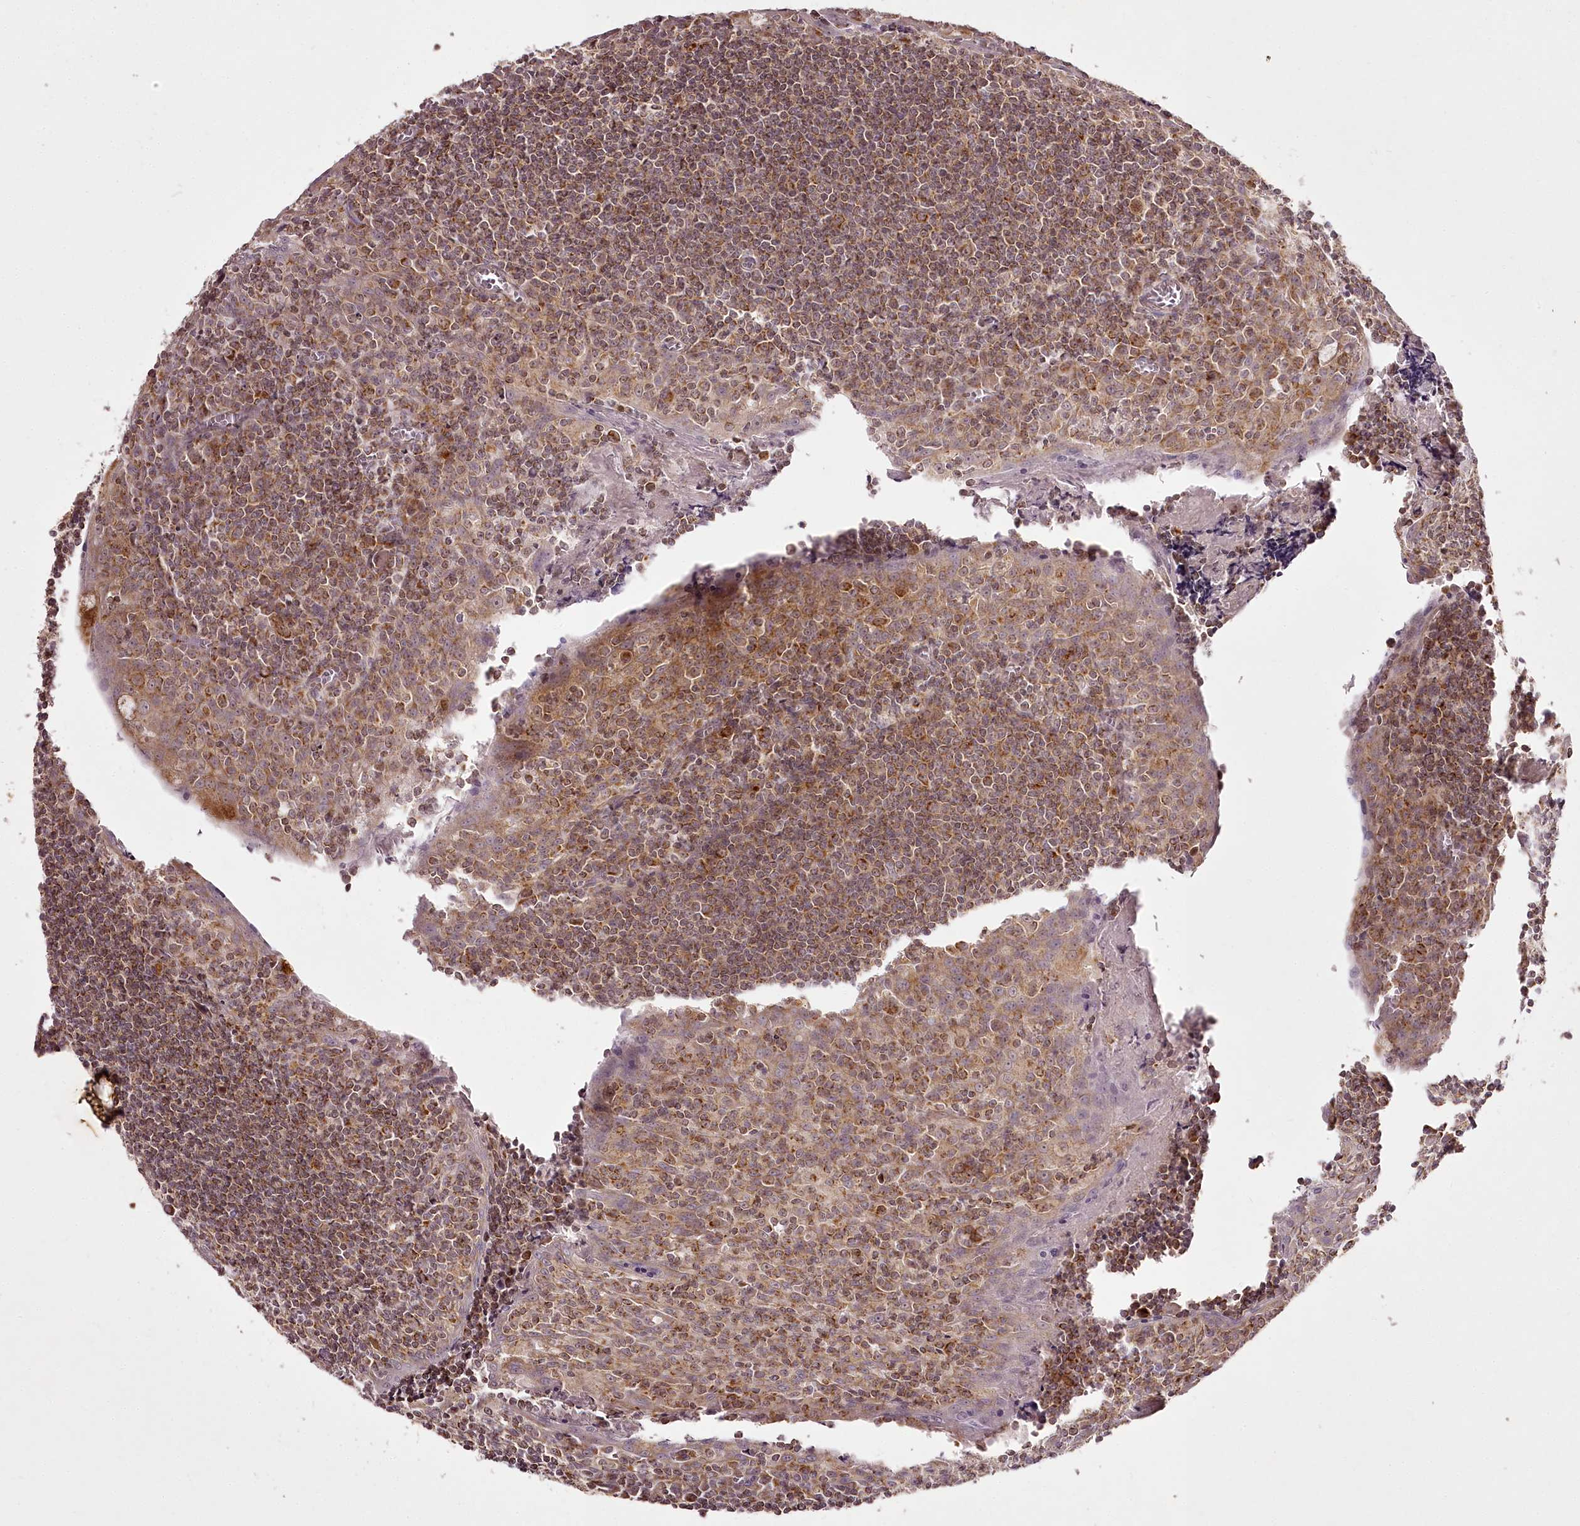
{"staining": {"intensity": "strong", "quantity": "25%-75%", "location": "cytoplasmic/membranous"}, "tissue": "tonsil", "cell_type": "Germinal center cells", "image_type": "normal", "snomed": [{"axis": "morphology", "description": "Normal tissue, NOS"}, {"axis": "topography", "description": "Tonsil"}], "caption": "Strong cytoplasmic/membranous staining for a protein is seen in approximately 25%-75% of germinal center cells of normal tonsil using immunohistochemistry (IHC).", "gene": "CHCHD2", "patient": {"sex": "male", "age": 27}}